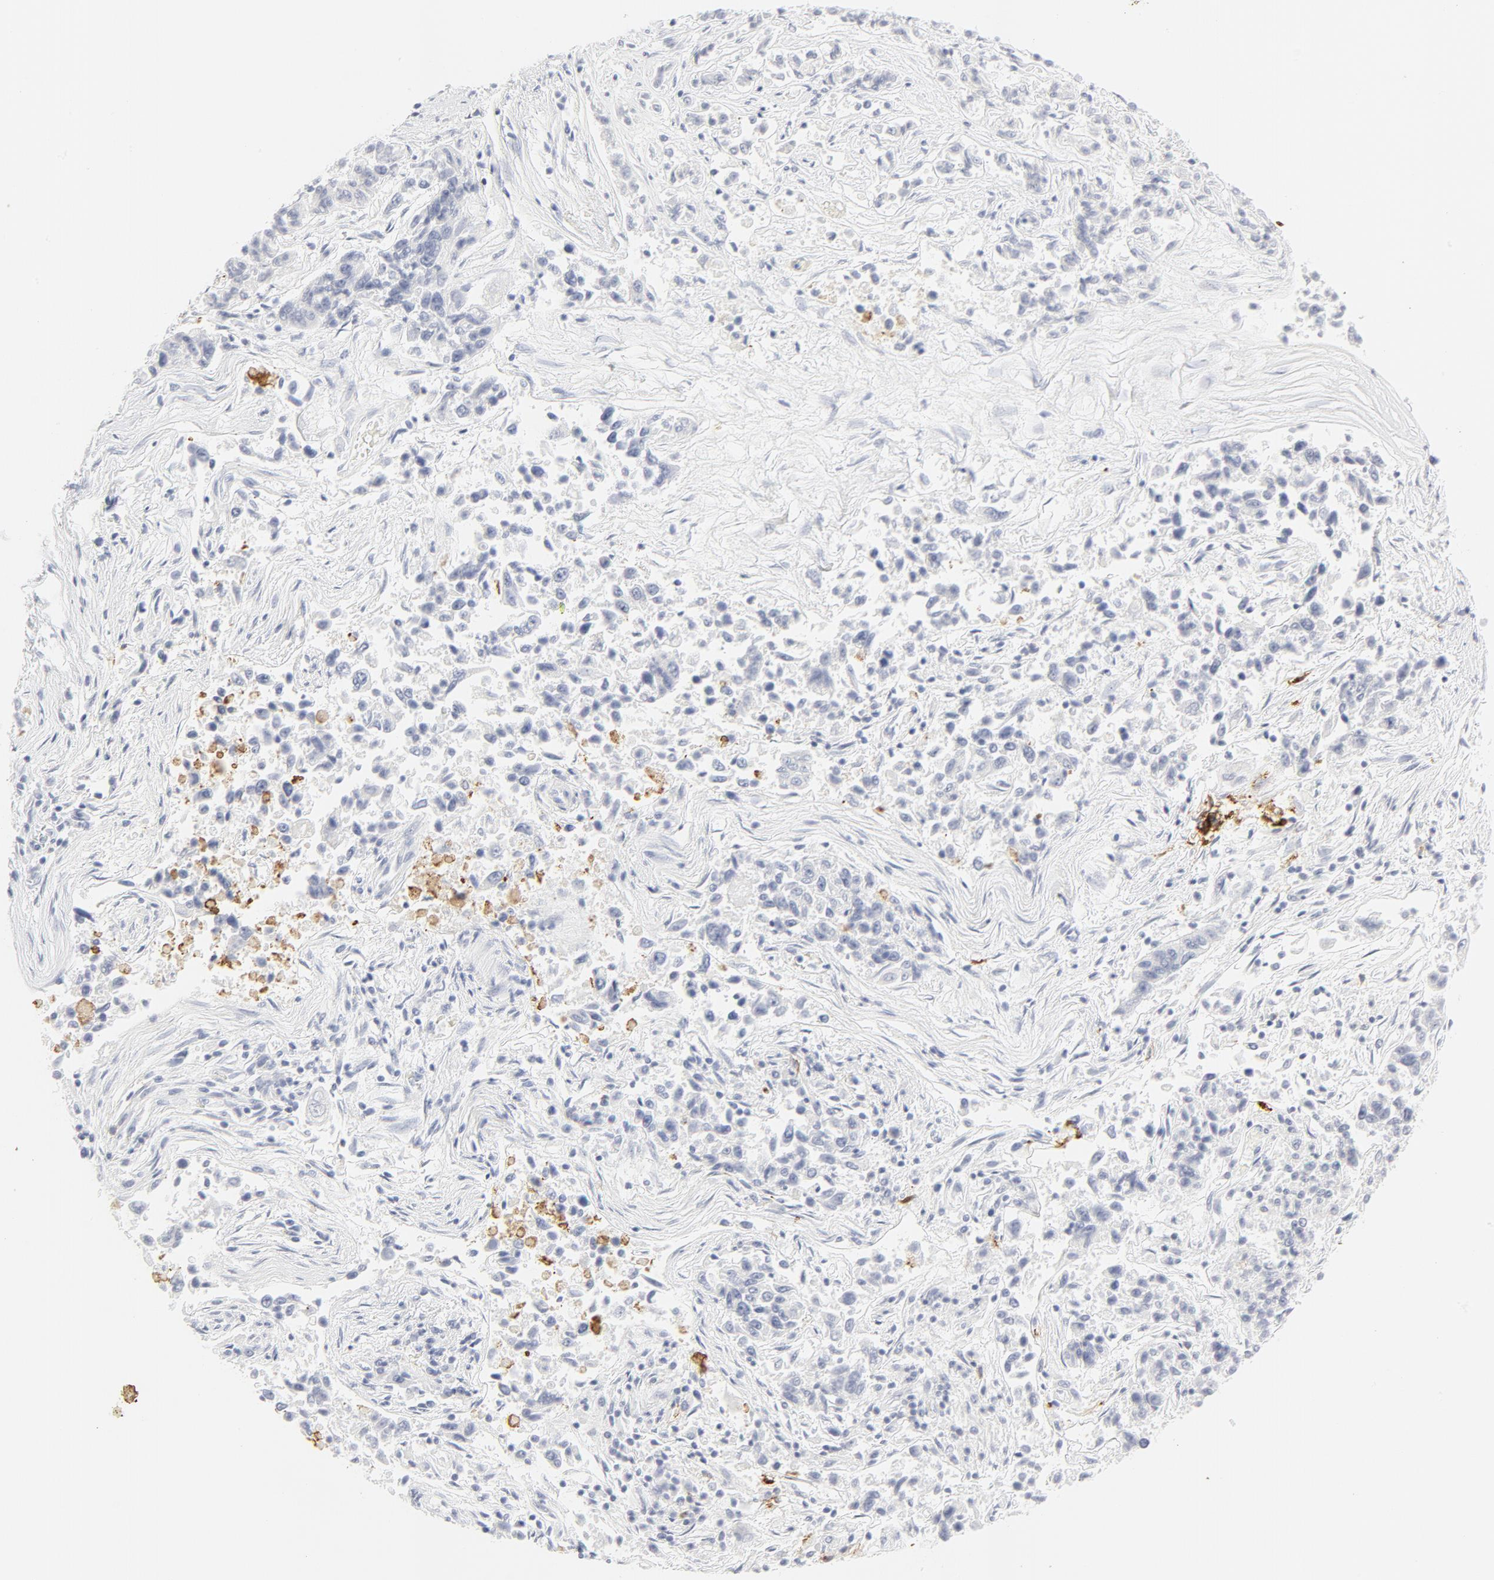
{"staining": {"intensity": "negative", "quantity": "none", "location": "none"}, "tissue": "lung cancer", "cell_type": "Tumor cells", "image_type": "cancer", "snomed": [{"axis": "morphology", "description": "Adenocarcinoma, NOS"}, {"axis": "topography", "description": "Lung"}], "caption": "IHC histopathology image of neoplastic tissue: lung cancer stained with DAB (3,3'-diaminobenzidine) displays no significant protein staining in tumor cells.", "gene": "CCR7", "patient": {"sex": "male", "age": 84}}